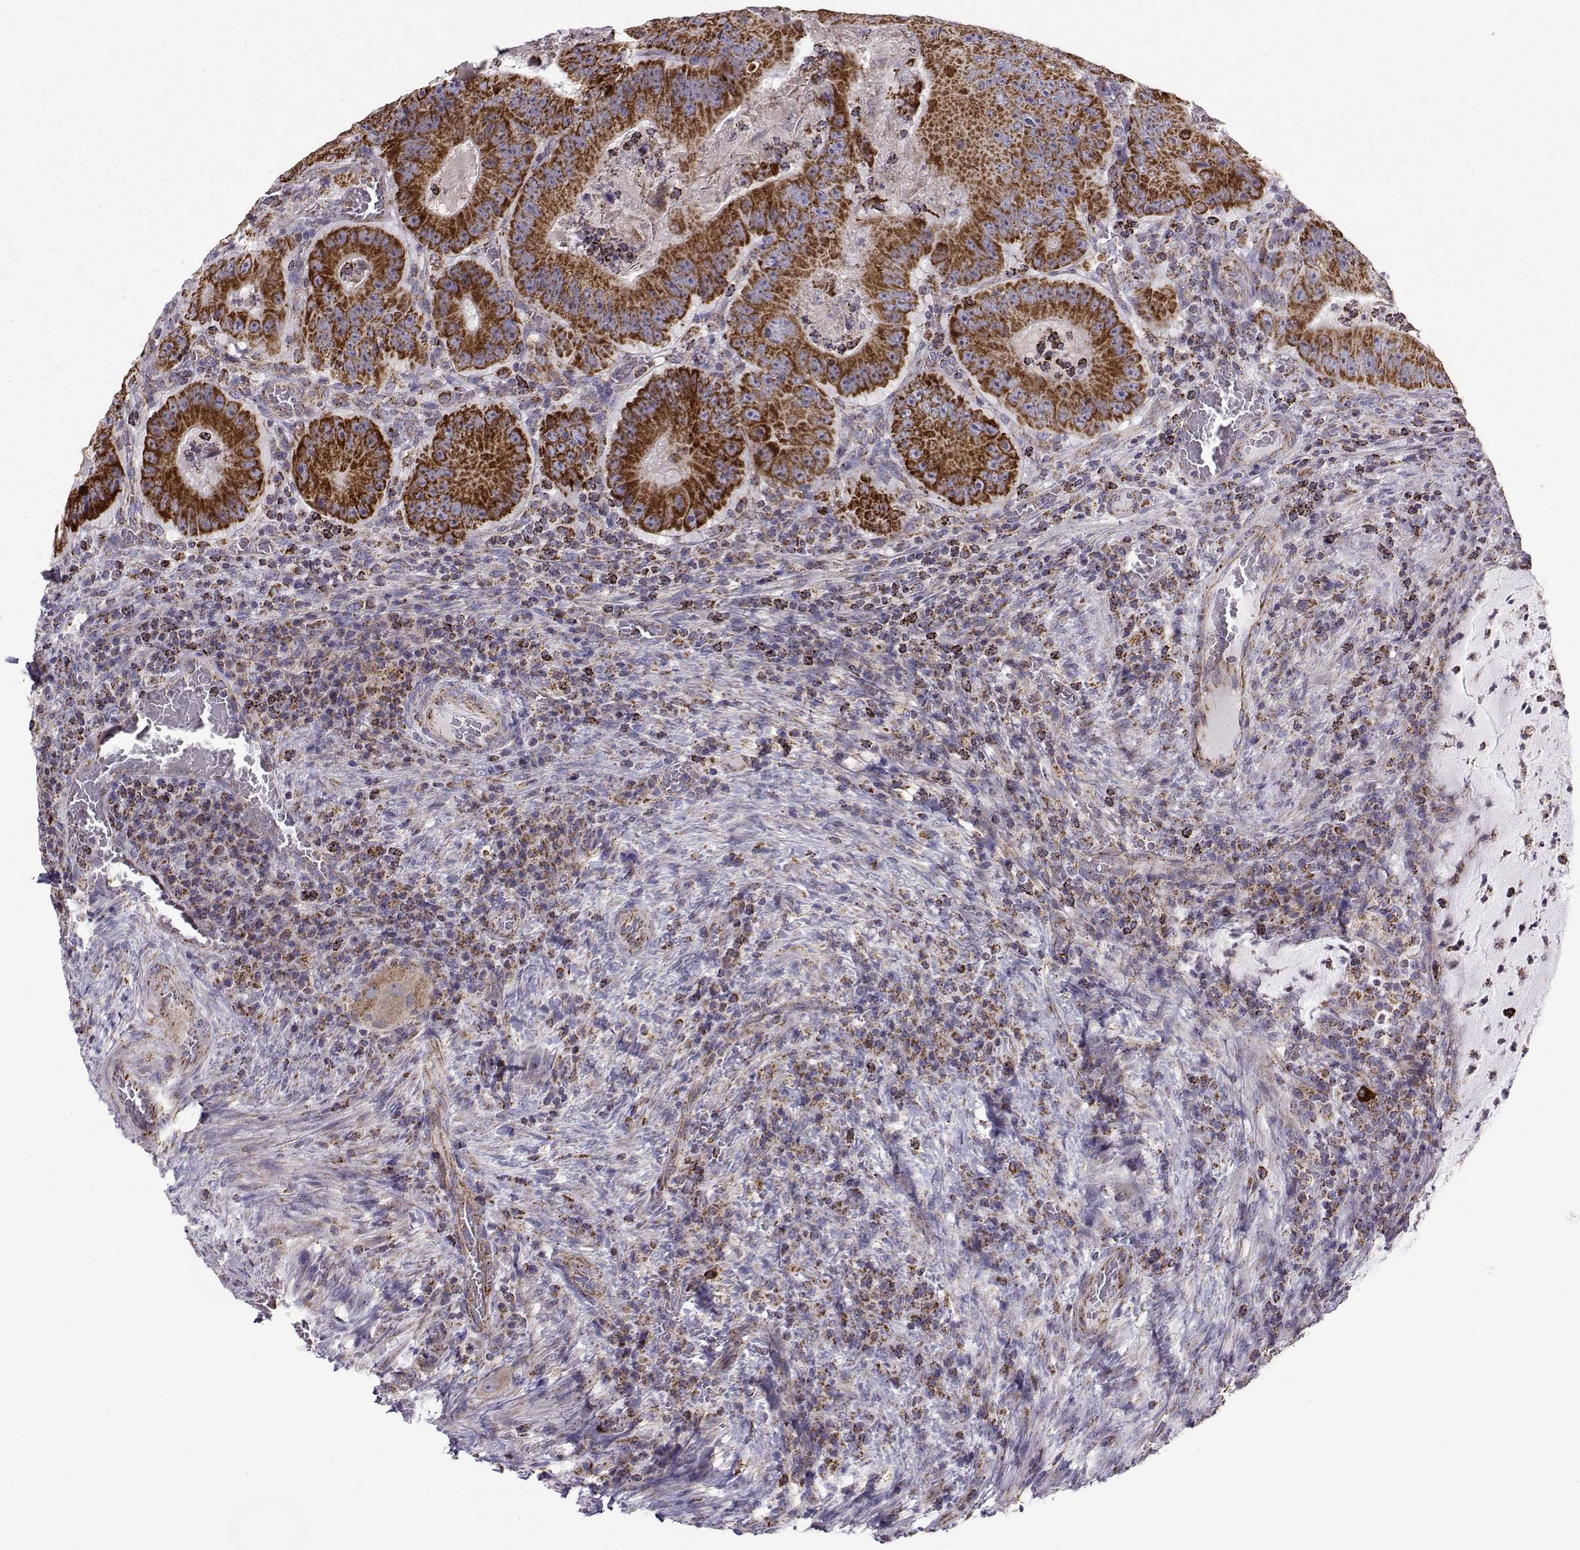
{"staining": {"intensity": "strong", "quantity": ">75%", "location": "cytoplasmic/membranous"}, "tissue": "colorectal cancer", "cell_type": "Tumor cells", "image_type": "cancer", "snomed": [{"axis": "morphology", "description": "Adenocarcinoma, NOS"}, {"axis": "topography", "description": "Colon"}], "caption": "IHC image of neoplastic tissue: human colorectal adenocarcinoma stained using IHC demonstrates high levels of strong protein expression localized specifically in the cytoplasmic/membranous of tumor cells, appearing as a cytoplasmic/membranous brown color.", "gene": "NECAB3", "patient": {"sex": "female", "age": 86}}